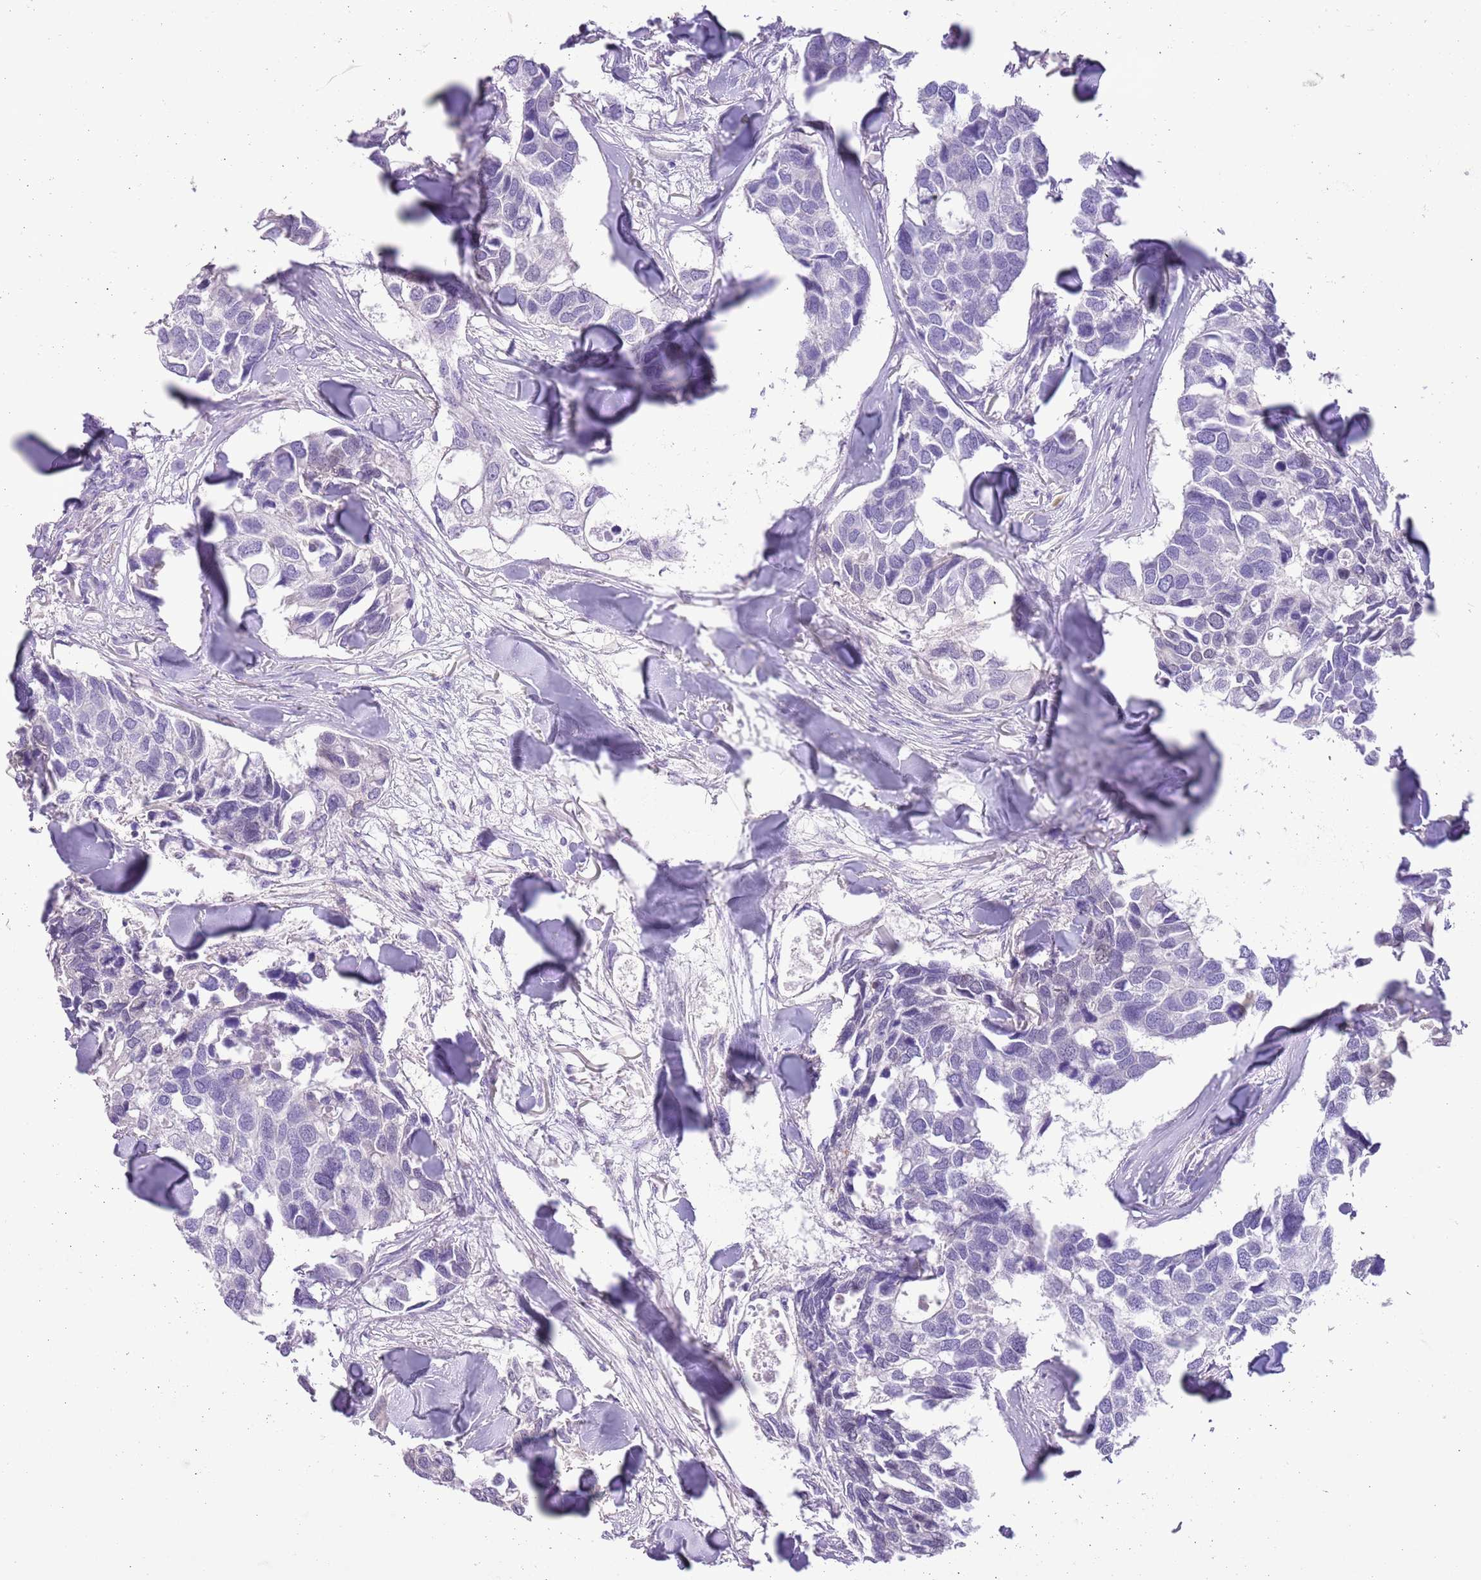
{"staining": {"intensity": "negative", "quantity": "none", "location": "none"}, "tissue": "breast cancer", "cell_type": "Tumor cells", "image_type": "cancer", "snomed": [{"axis": "morphology", "description": "Duct carcinoma"}, {"axis": "topography", "description": "Breast"}], "caption": "Tumor cells show no significant positivity in breast cancer (intraductal carcinoma).", "gene": "SLC7A14", "patient": {"sex": "female", "age": 83}}